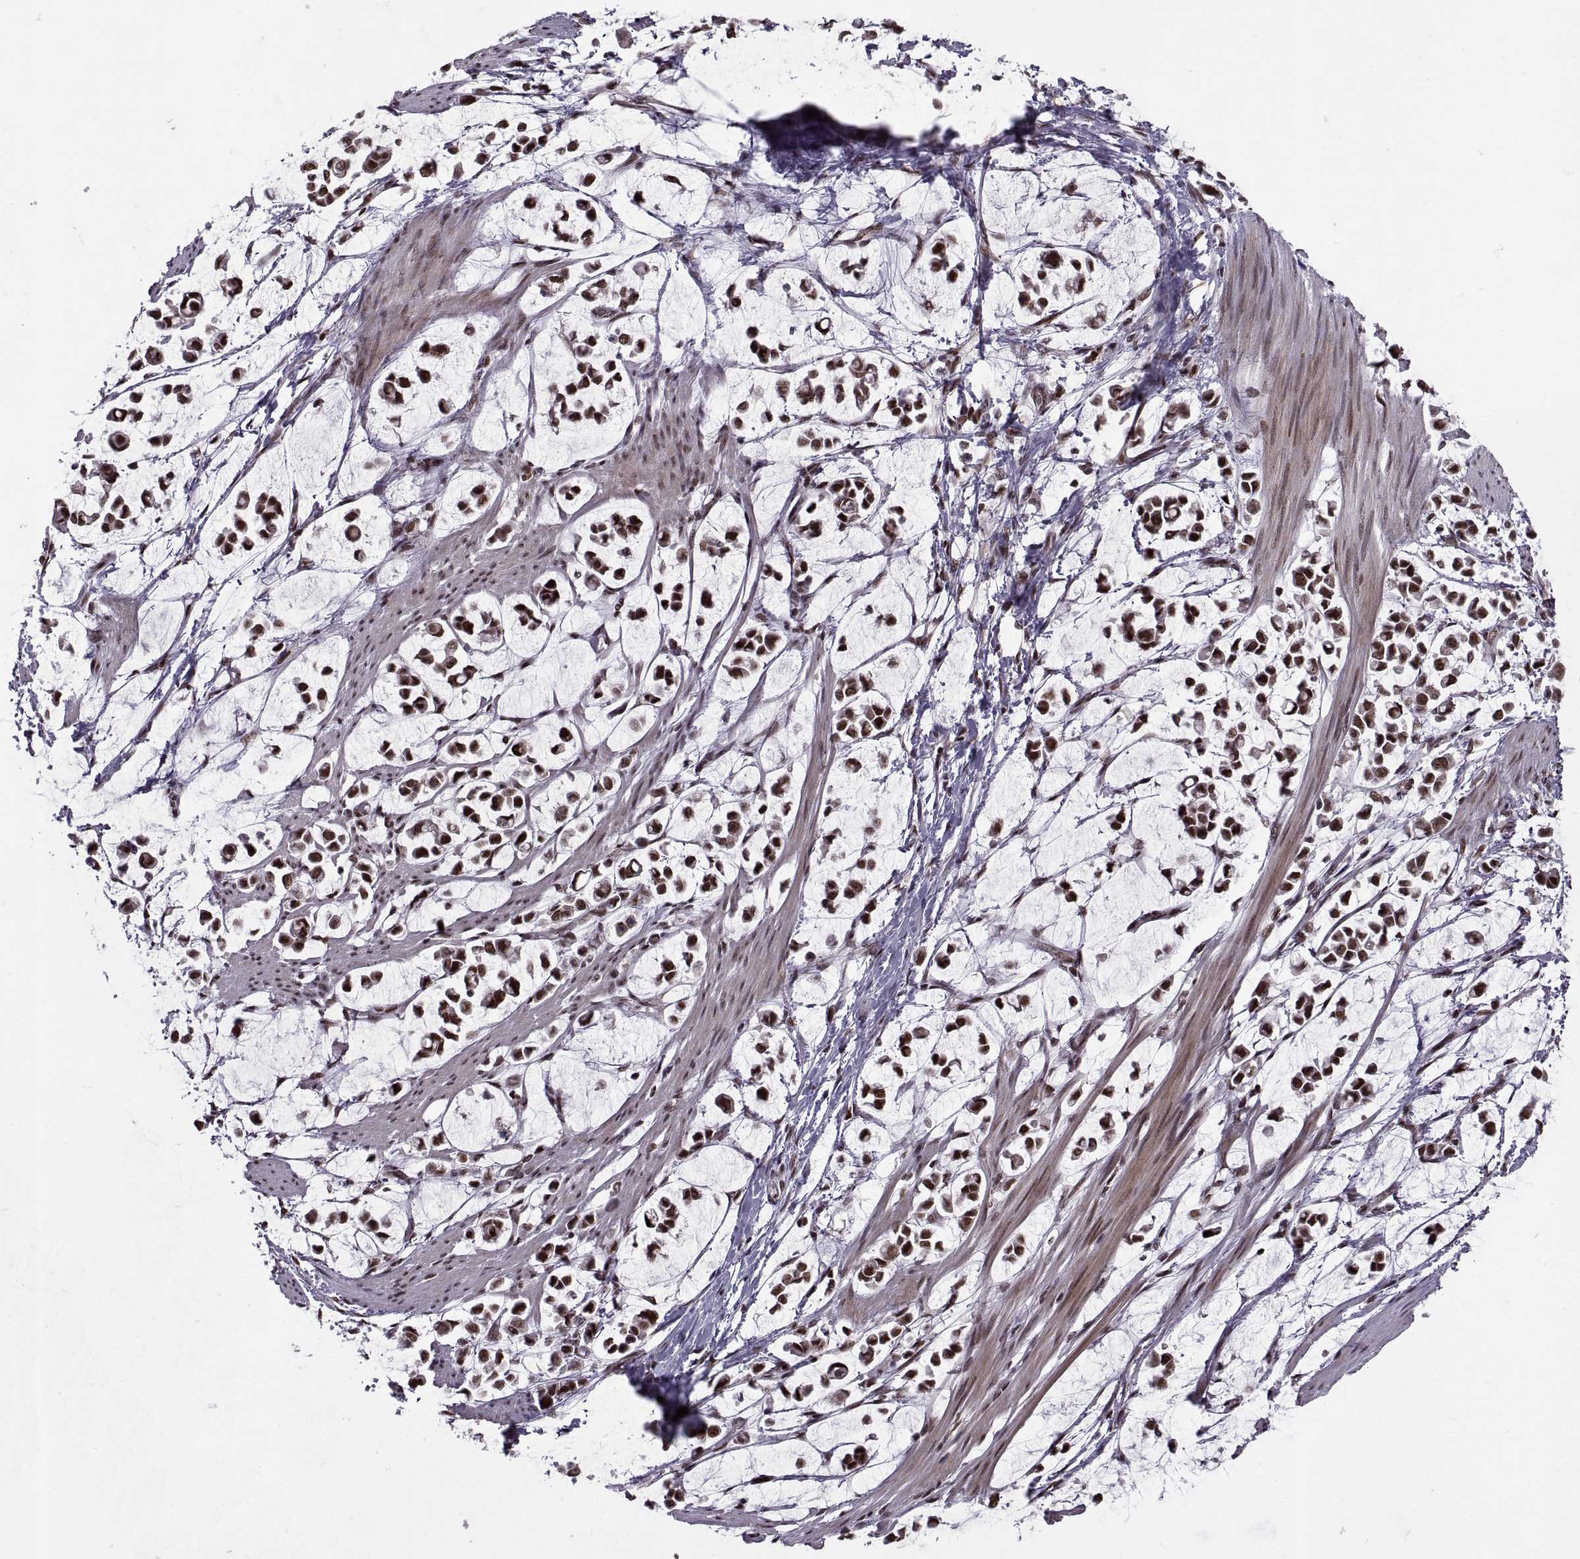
{"staining": {"intensity": "strong", "quantity": ">75%", "location": "nuclear"}, "tissue": "stomach cancer", "cell_type": "Tumor cells", "image_type": "cancer", "snomed": [{"axis": "morphology", "description": "Adenocarcinoma, NOS"}, {"axis": "topography", "description": "Stomach"}], "caption": "Stomach cancer stained with a brown dye exhibits strong nuclear positive positivity in about >75% of tumor cells.", "gene": "MT1E", "patient": {"sex": "male", "age": 82}}